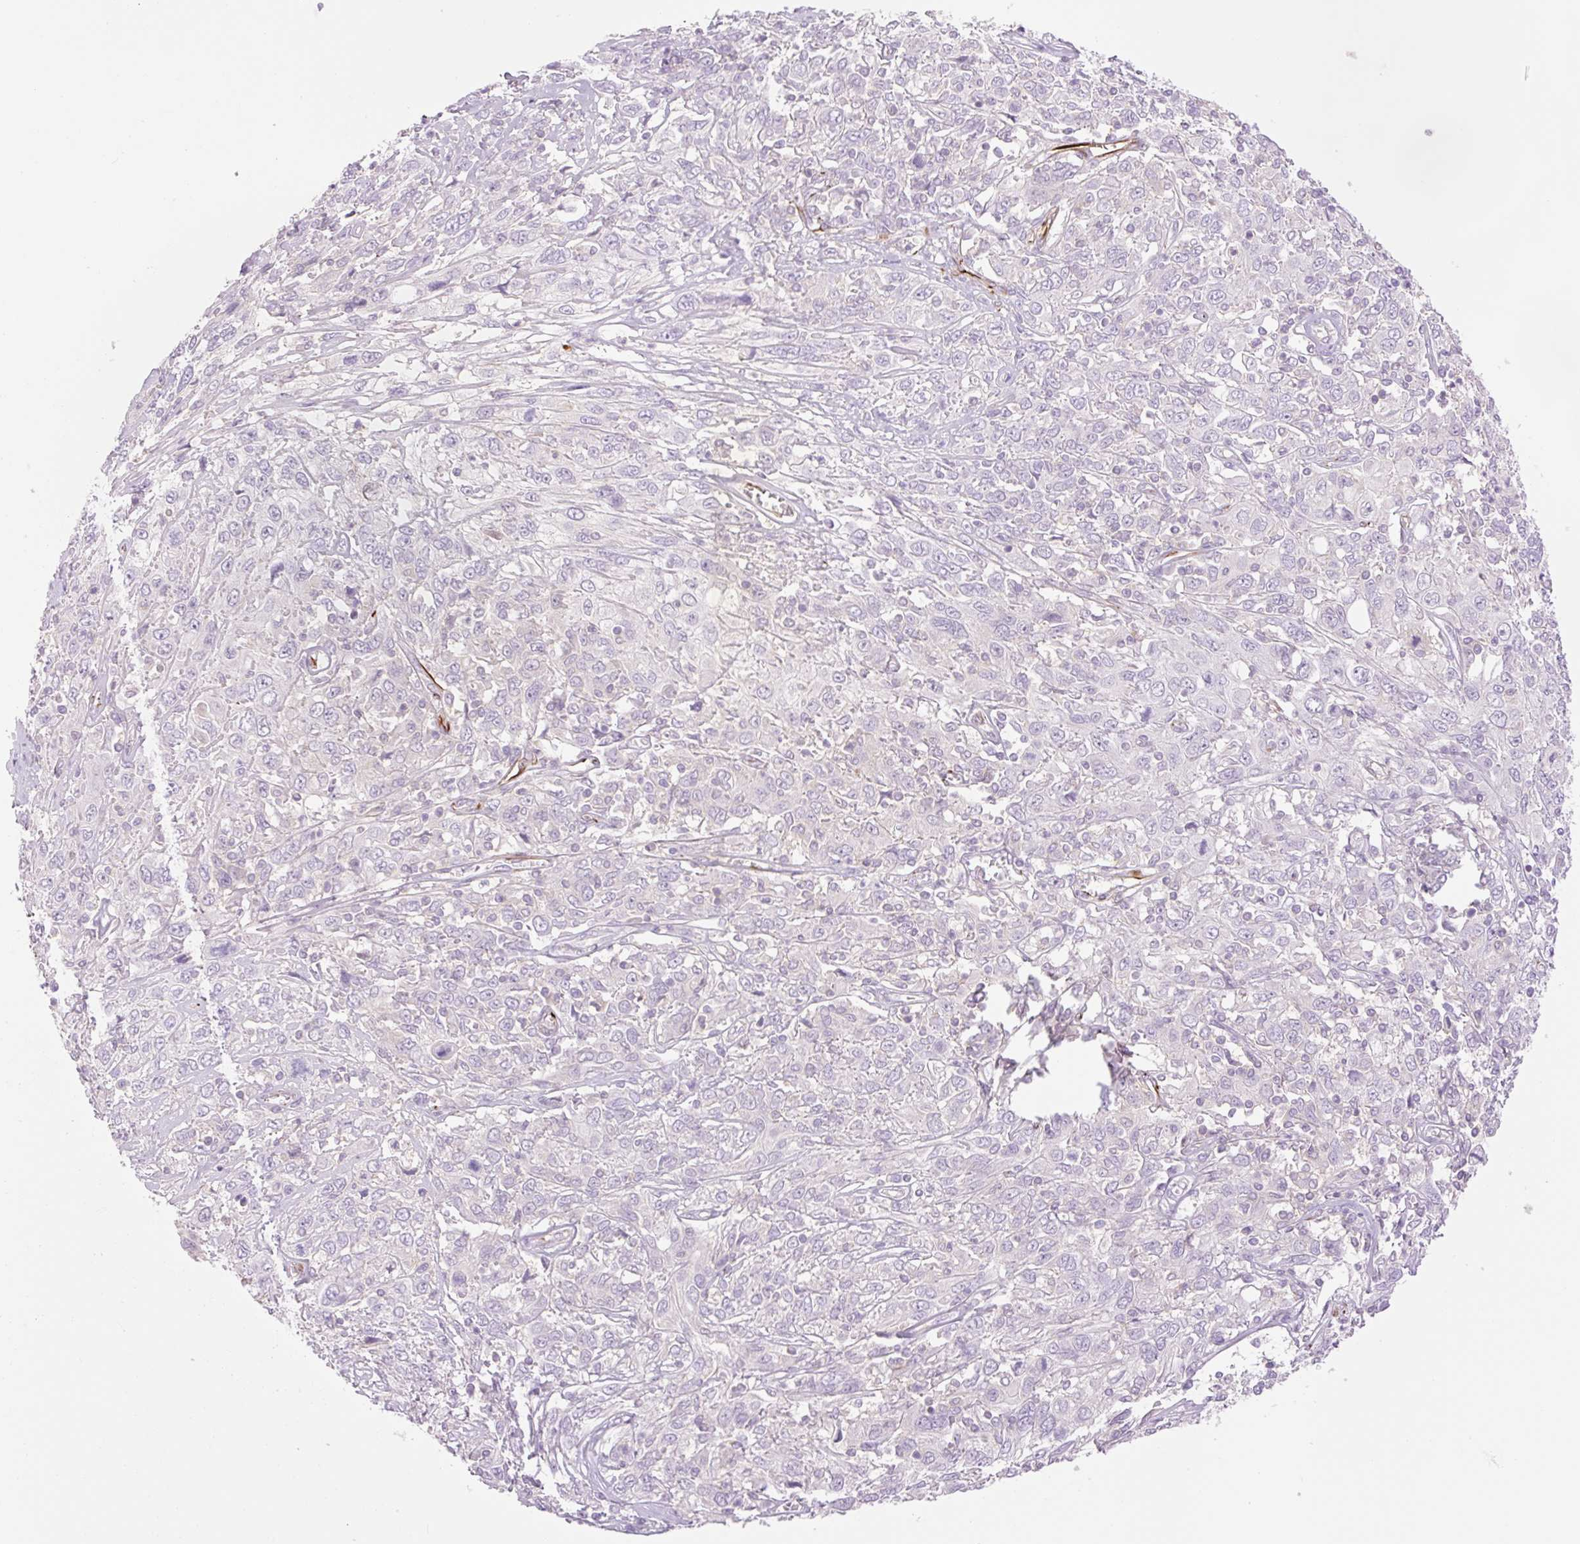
{"staining": {"intensity": "negative", "quantity": "none", "location": "none"}, "tissue": "cervical cancer", "cell_type": "Tumor cells", "image_type": "cancer", "snomed": [{"axis": "morphology", "description": "Squamous cell carcinoma, NOS"}, {"axis": "topography", "description": "Cervix"}], "caption": "DAB immunohistochemical staining of cervical cancer reveals no significant positivity in tumor cells.", "gene": "ZFYVE21", "patient": {"sex": "female", "age": 46}}